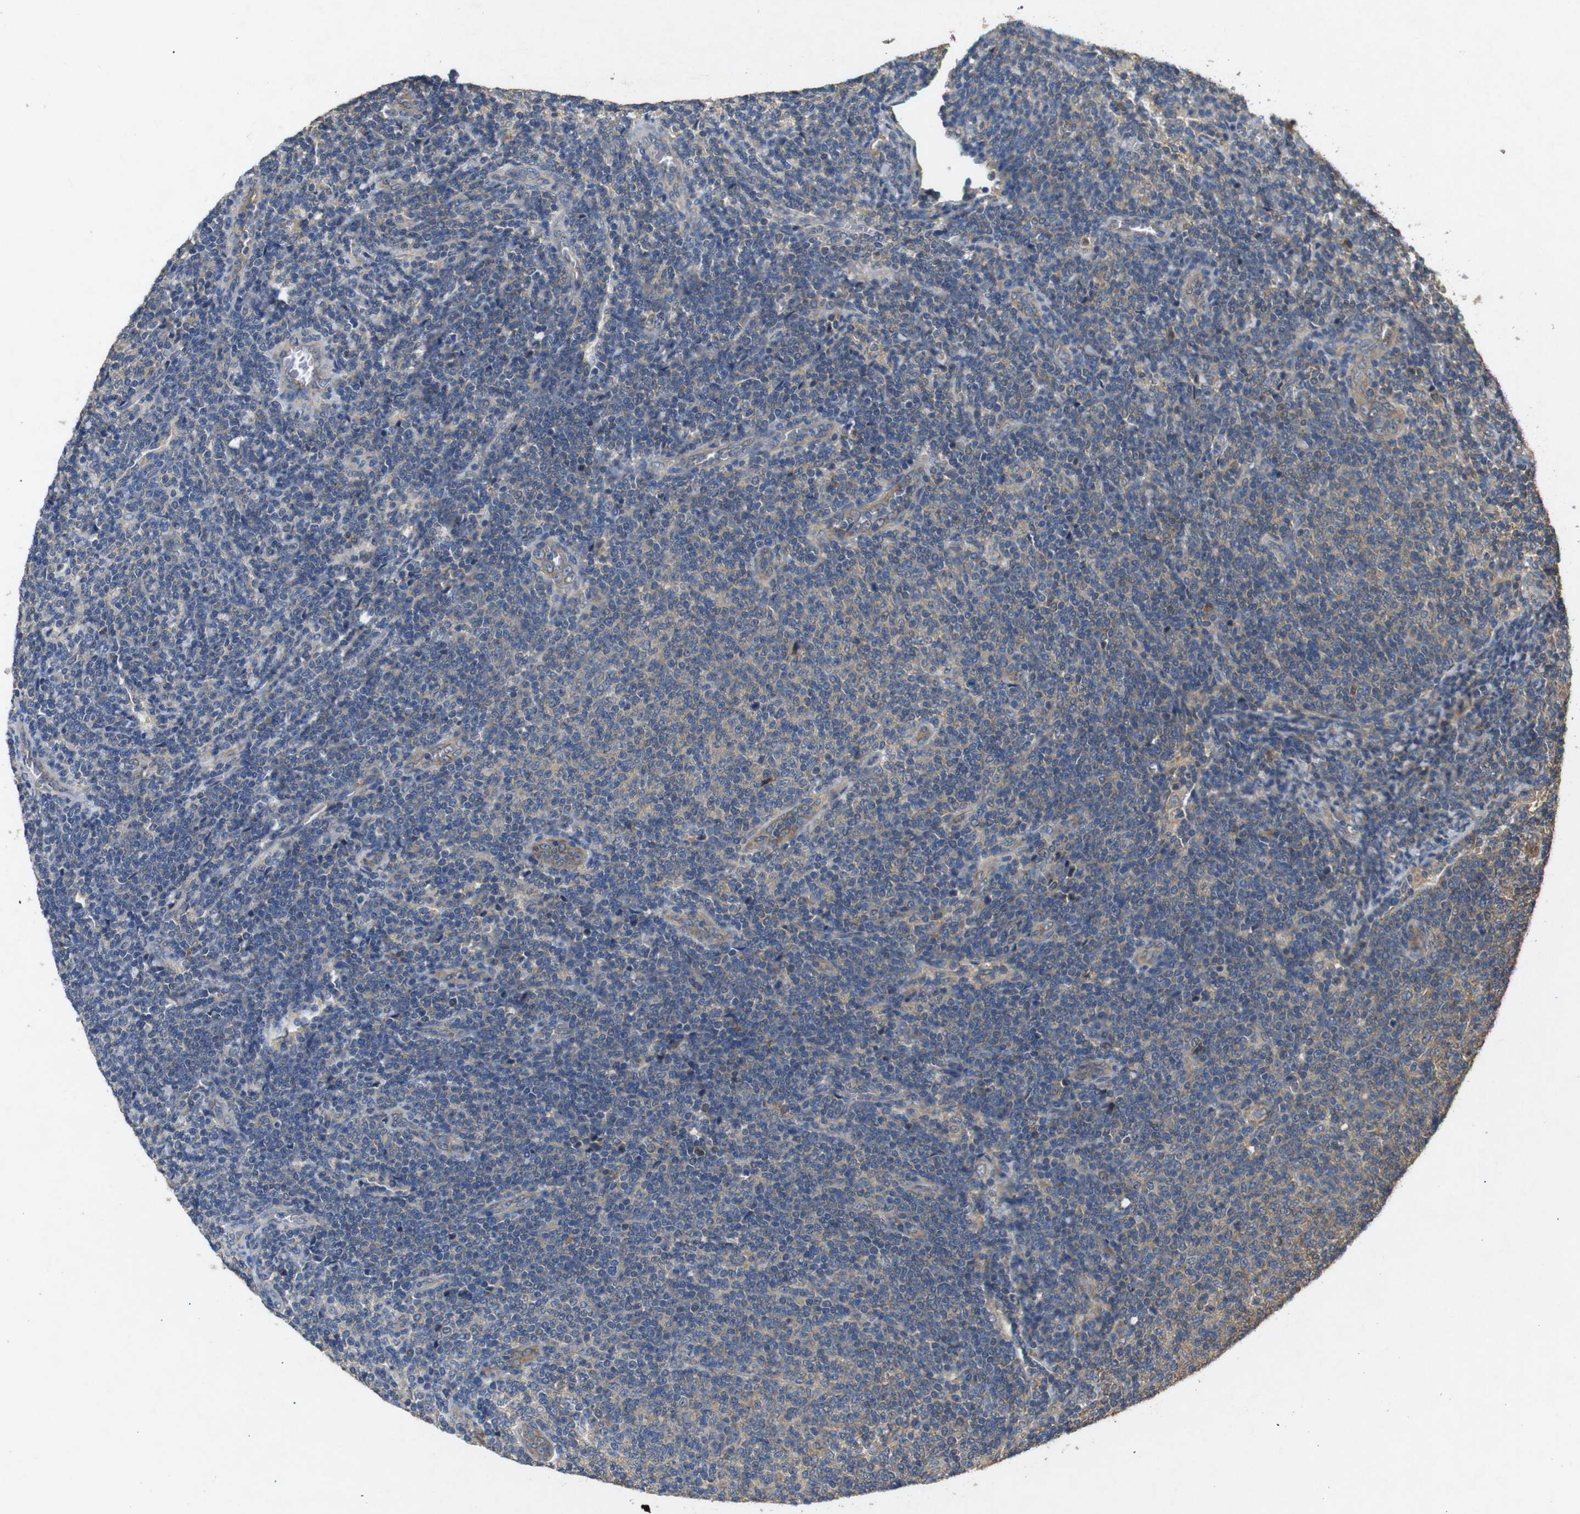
{"staining": {"intensity": "weak", "quantity": "25%-75%", "location": "cytoplasmic/membranous"}, "tissue": "lymphoma", "cell_type": "Tumor cells", "image_type": "cancer", "snomed": [{"axis": "morphology", "description": "Malignant lymphoma, non-Hodgkin's type, Low grade"}, {"axis": "topography", "description": "Lymph node"}], "caption": "A photomicrograph showing weak cytoplasmic/membranous expression in approximately 25%-75% of tumor cells in lymphoma, as visualized by brown immunohistochemical staining.", "gene": "BNIP3", "patient": {"sex": "male", "age": 66}}